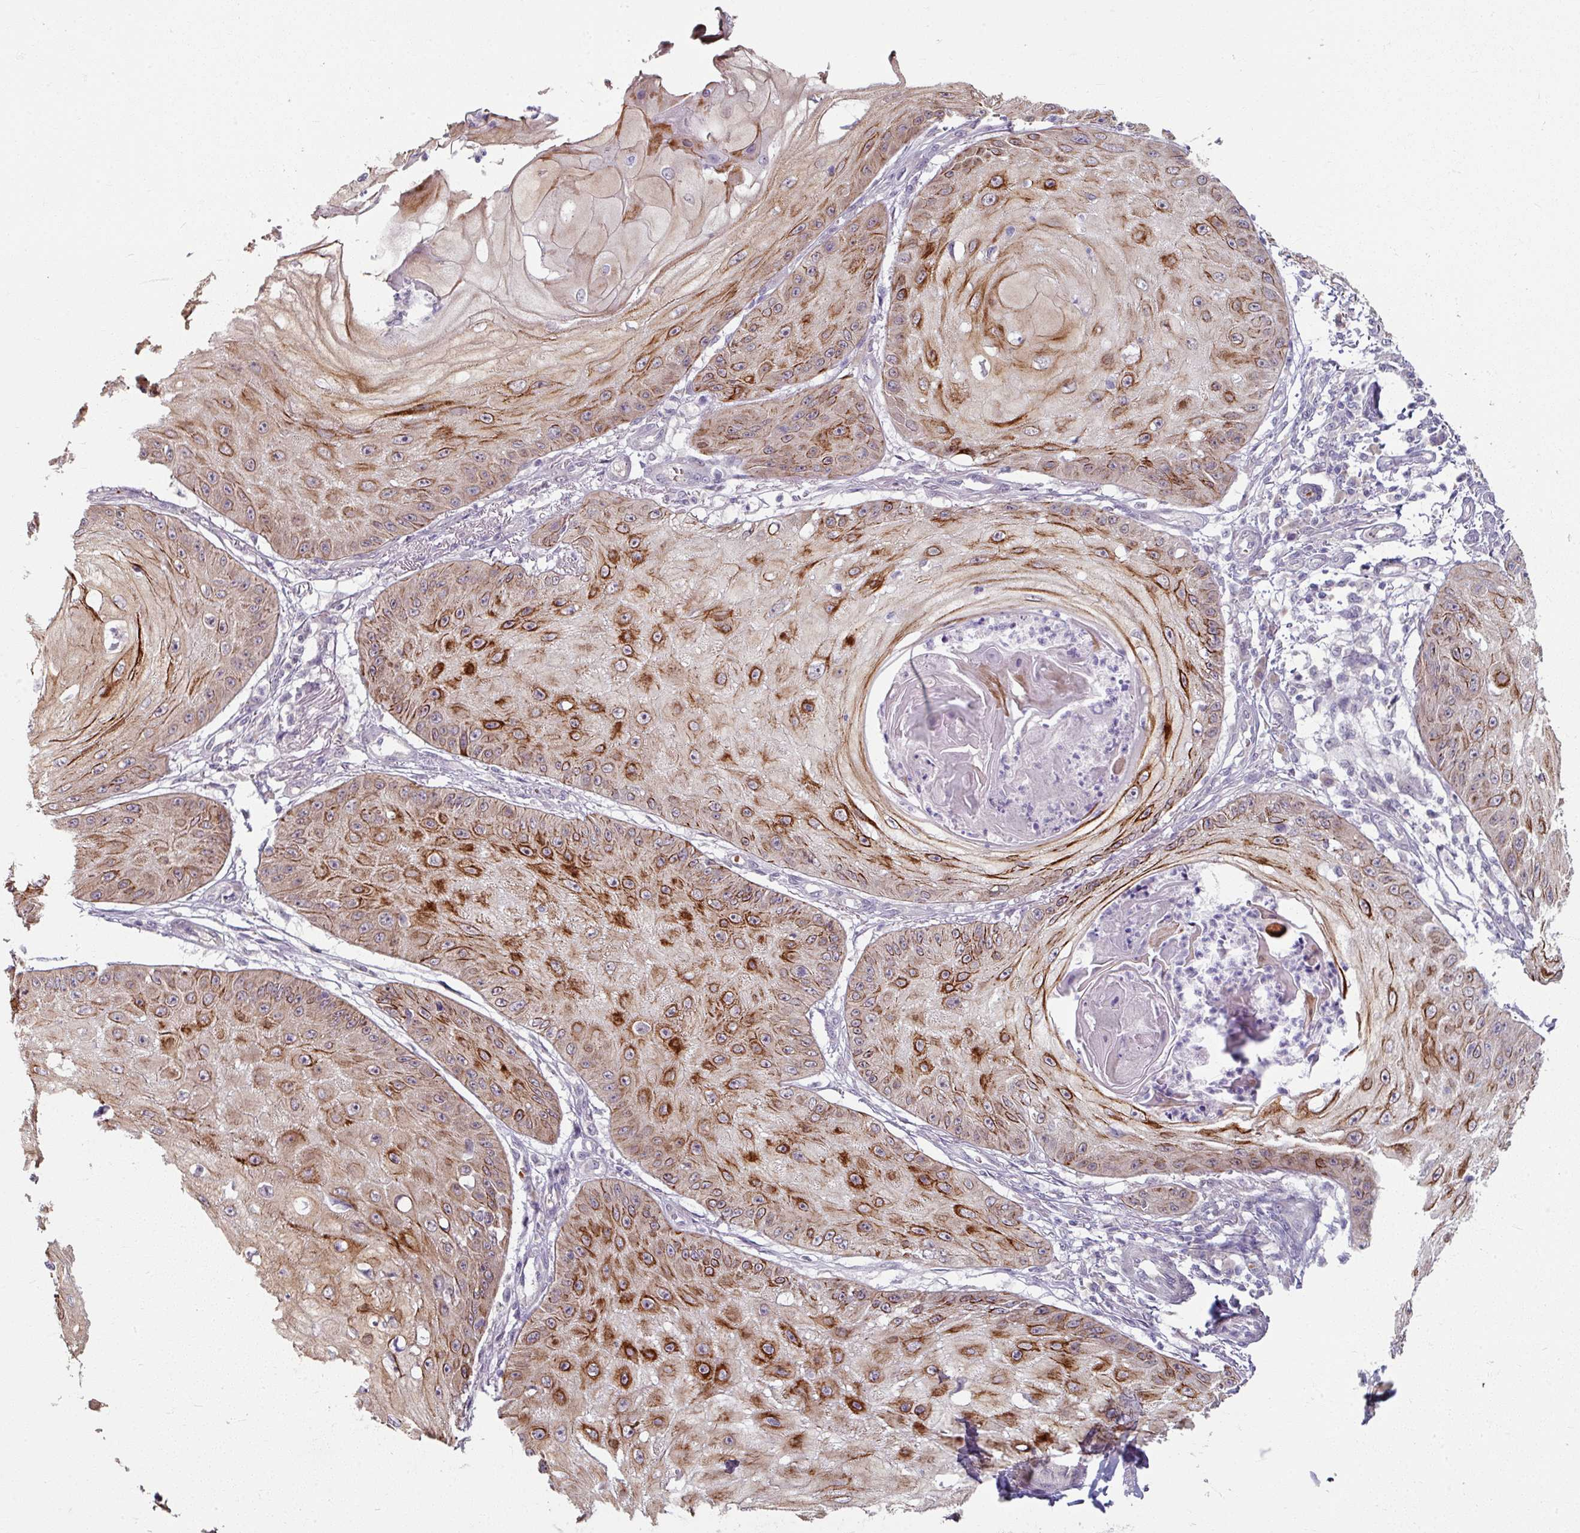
{"staining": {"intensity": "strong", "quantity": ">75%", "location": "cytoplasmic/membranous"}, "tissue": "skin cancer", "cell_type": "Tumor cells", "image_type": "cancer", "snomed": [{"axis": "morphology", "description": "Squamous cell carcinoma, NOS"}, {"axis": "topography", "description": "Skin"}], "caption": "Human squamous cell carcinoma (skin) stained for a protein (brown) exhibits strong cytoplasmic/membranous positive positivity in approximately >75% of tumor cells.", "gene": "KMT5C", "patient": {"sex": "male", "age": 70}}